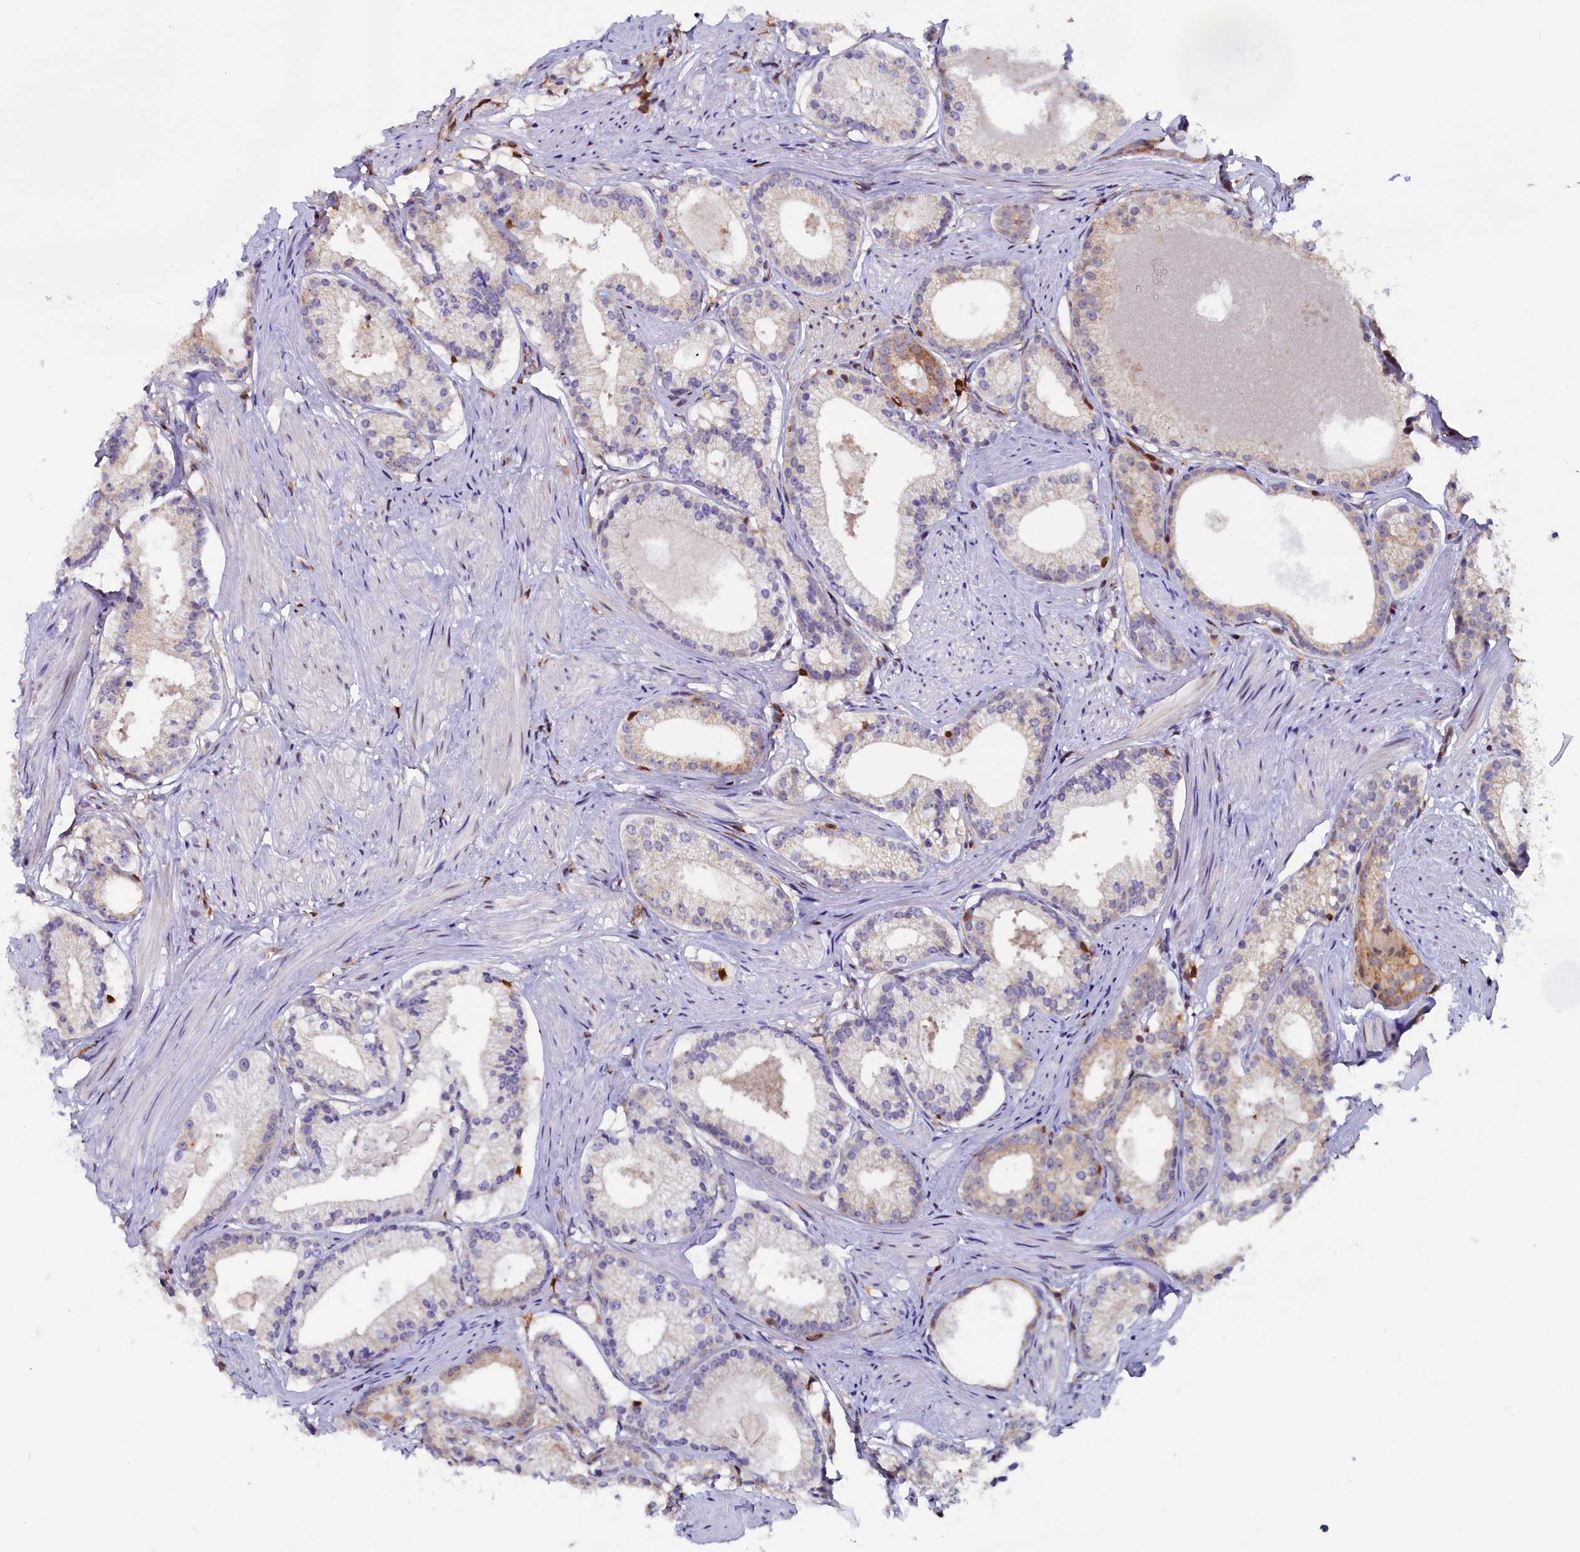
{"staining": {"intensity": "weak", "quantity": "<25%", "location": "cytoplasmic/membranous"}, "tissue": "prostate cancer", "cell_type": "Tumor cells", "image_type": "cancer", "snomed": [{"axis": "morphology", "description": "Adenocarcinoma, Low grade"}, {"axis": "topography", "description": "Prostate"}], "caption": "This is an IHC histopathology image of human low-grade adenocarcinoma (prostate). There is no expression in tumor cells.", "gene": "CIAPIN1", "patient": {"sex": "male", "age": 57}}